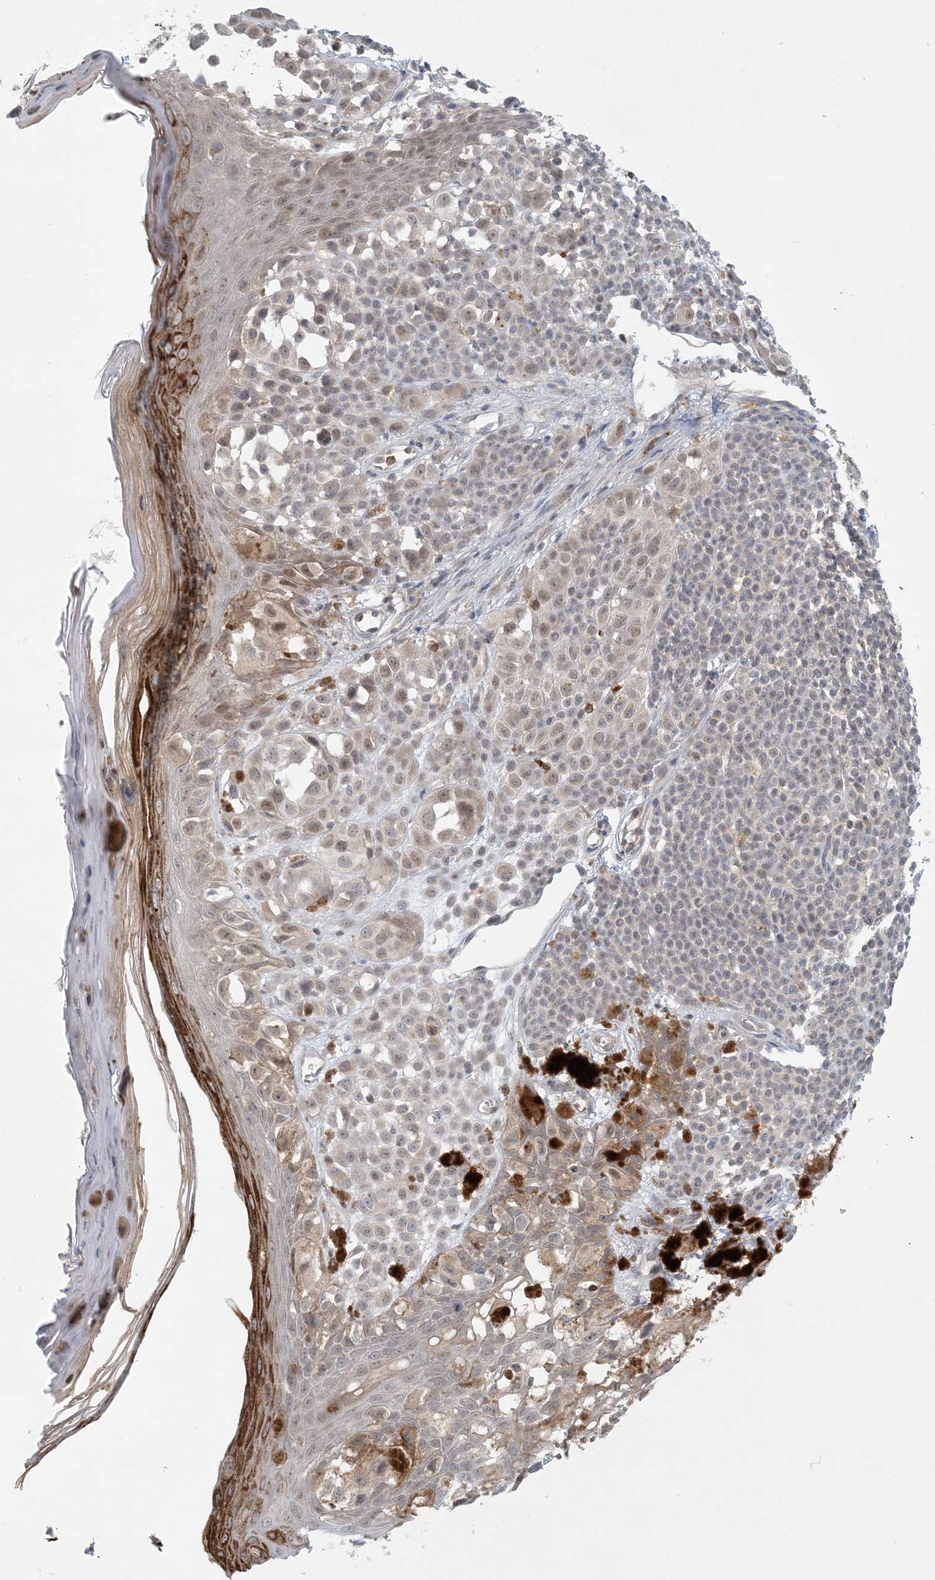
{"staining": {"intensity": "negative", "quantity": "none", "location": "none"}, "tissue": "melanoma", "cell_type": "Tumor cells", "image_type": "cancer", "snomed": [{"axis": "morphology", "description": "Malignant melanoma, NOS"}, {"axis": "topography", "description": "Skin of leg"}], "caption": "Immunohistochemistry photomicrograph of neoplastic tissue: human melanoma stained with DAB (3,3'-diaminobenzidine) demonstrates no significant protein staining in tumor cells. (DAB IHC visualized using brightfield microscopy, high magnification).", "gene": "OBI1", "patient": {"sex": "female", "age": 72}}